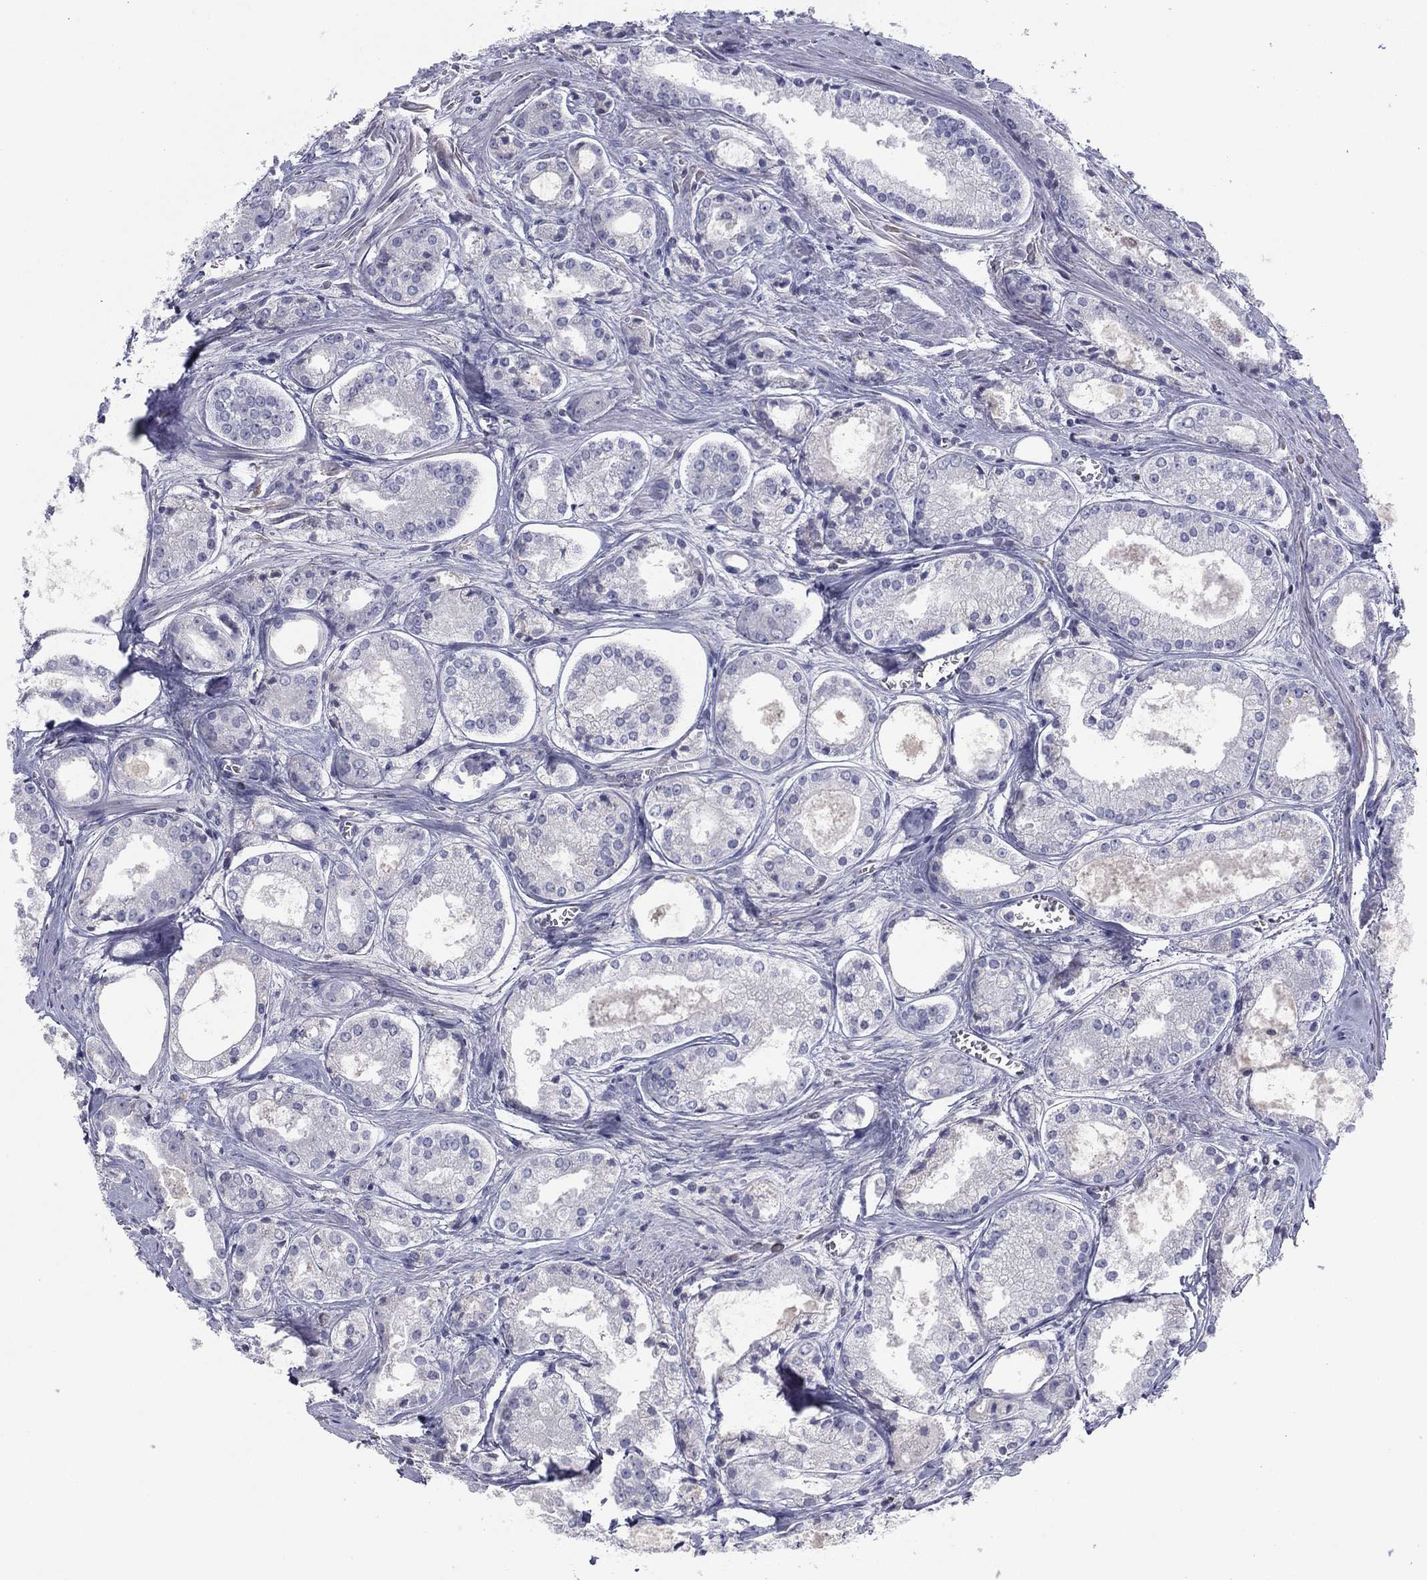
{"staining": {"intensity": "negative", "quantity": "none", "location": "none"}, "tissue": "prostate cancer", "cell_type": "Tumor cells", "image_type": "cancer", "snomed": [{"axis": "morphology", "description": "Adenocarcinoma, NOS"}, {"axis": "topography", "description": "Prostate"}], "caption": "DAB (3,3'-diaminobenzidine) immunohistochemical staining of prostate adenocarcinoma shows no significant positivity in tumor cells. (DAB (3,3'-diaminobenzidine) immunohistochemistry, high magnification).", "gene": "CPT1B", "patient": {"sex": "male", "age": 72}}